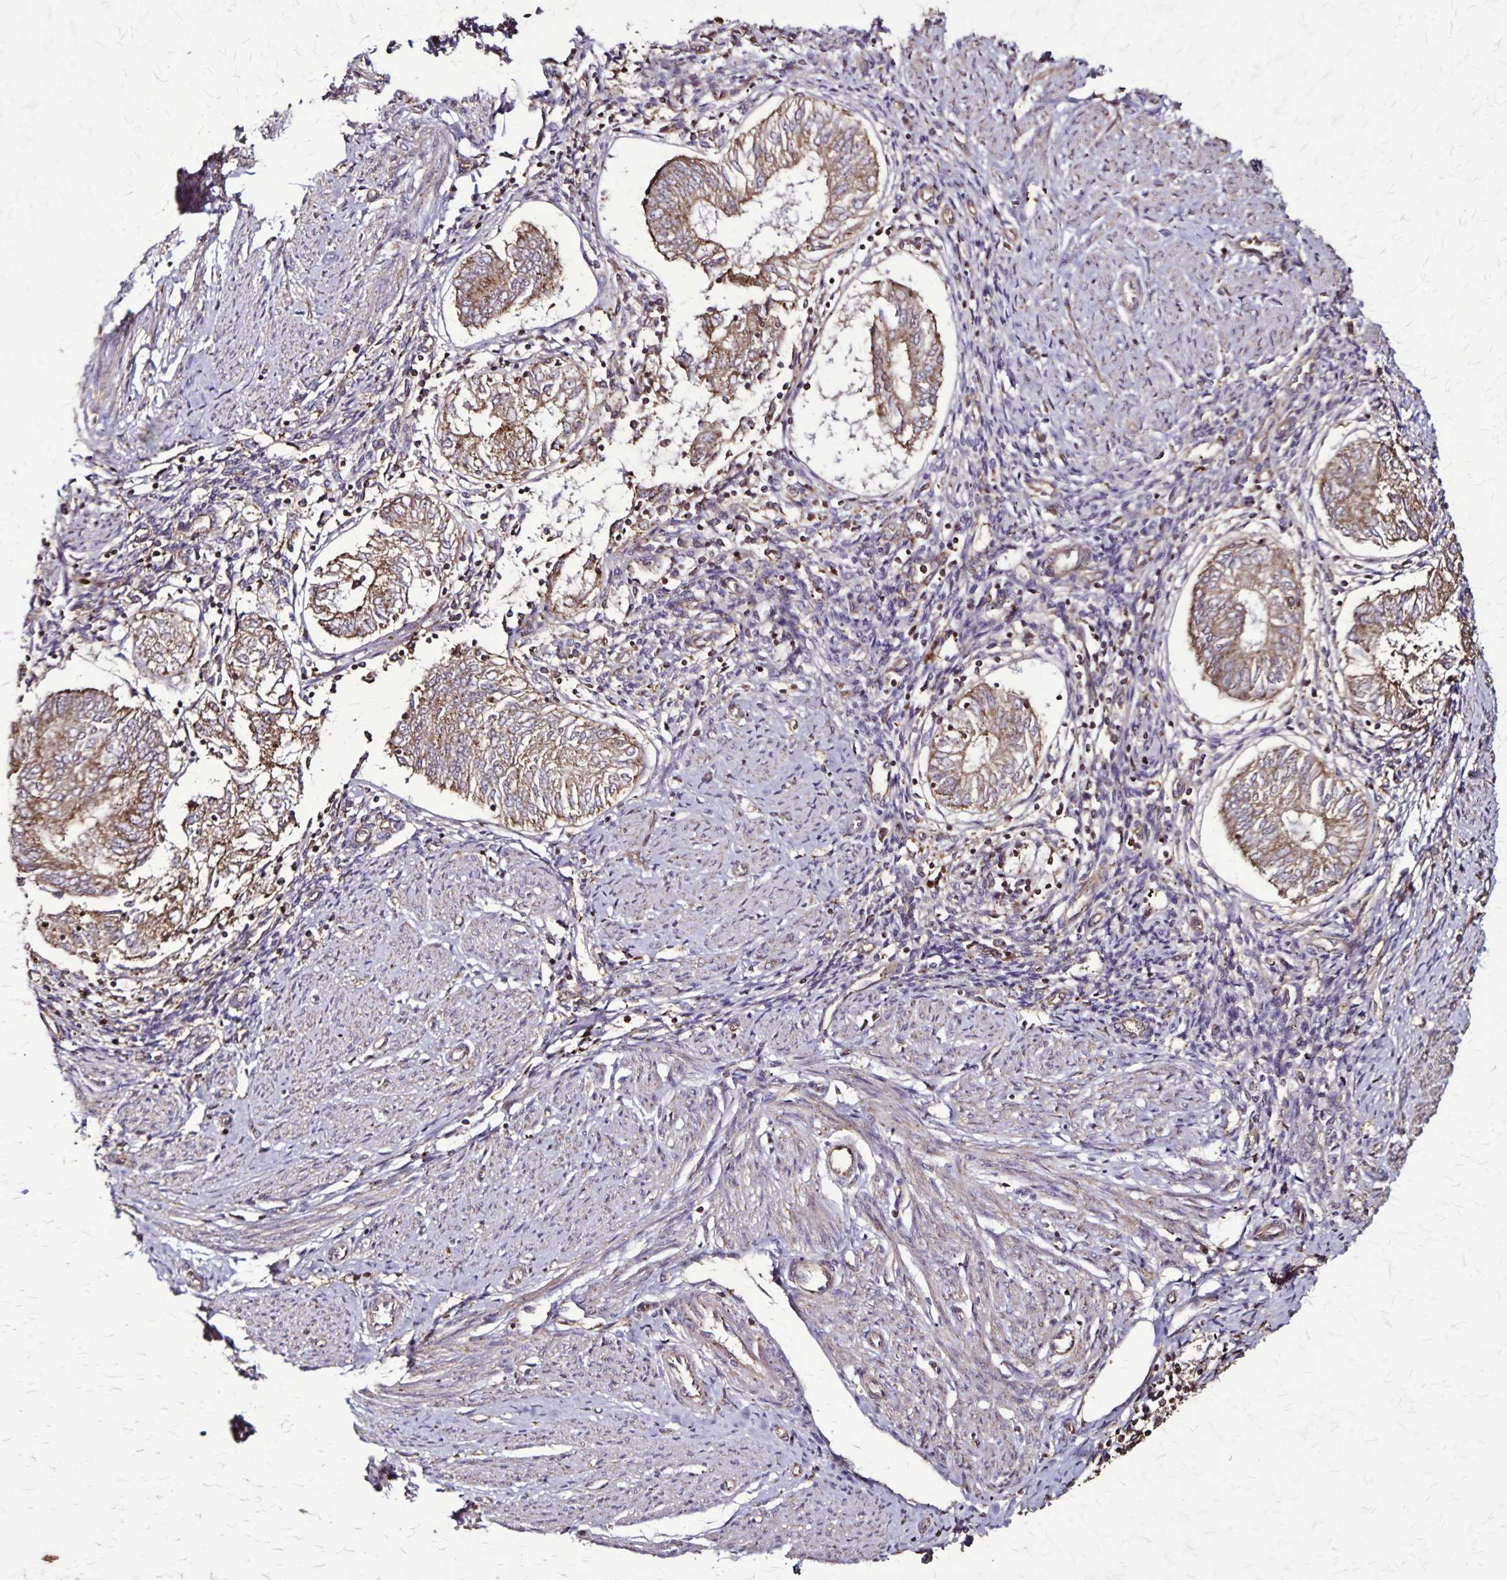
{"staining": {"intensity": "moderate", "quantity": ">75%", "location": "cytoplasmic/membranous"}, "tissue": "endometrial cancer", "cell_type": "Tumor cells", "image_type": "cancer", "snomed": [{"axis": "morphology", "description": "Adenocarcinoma, NOS"}, {"axis": "topography", "description": "Endometrium"}], "caption": "Immunohistochemistry of endometrial cancer displays medium levels of moderate cytoplasmic/membranous staining in about >75% of tumor cells.", "gene": "CHMP1B", "patient": {"sex": "female", "age": 68}}